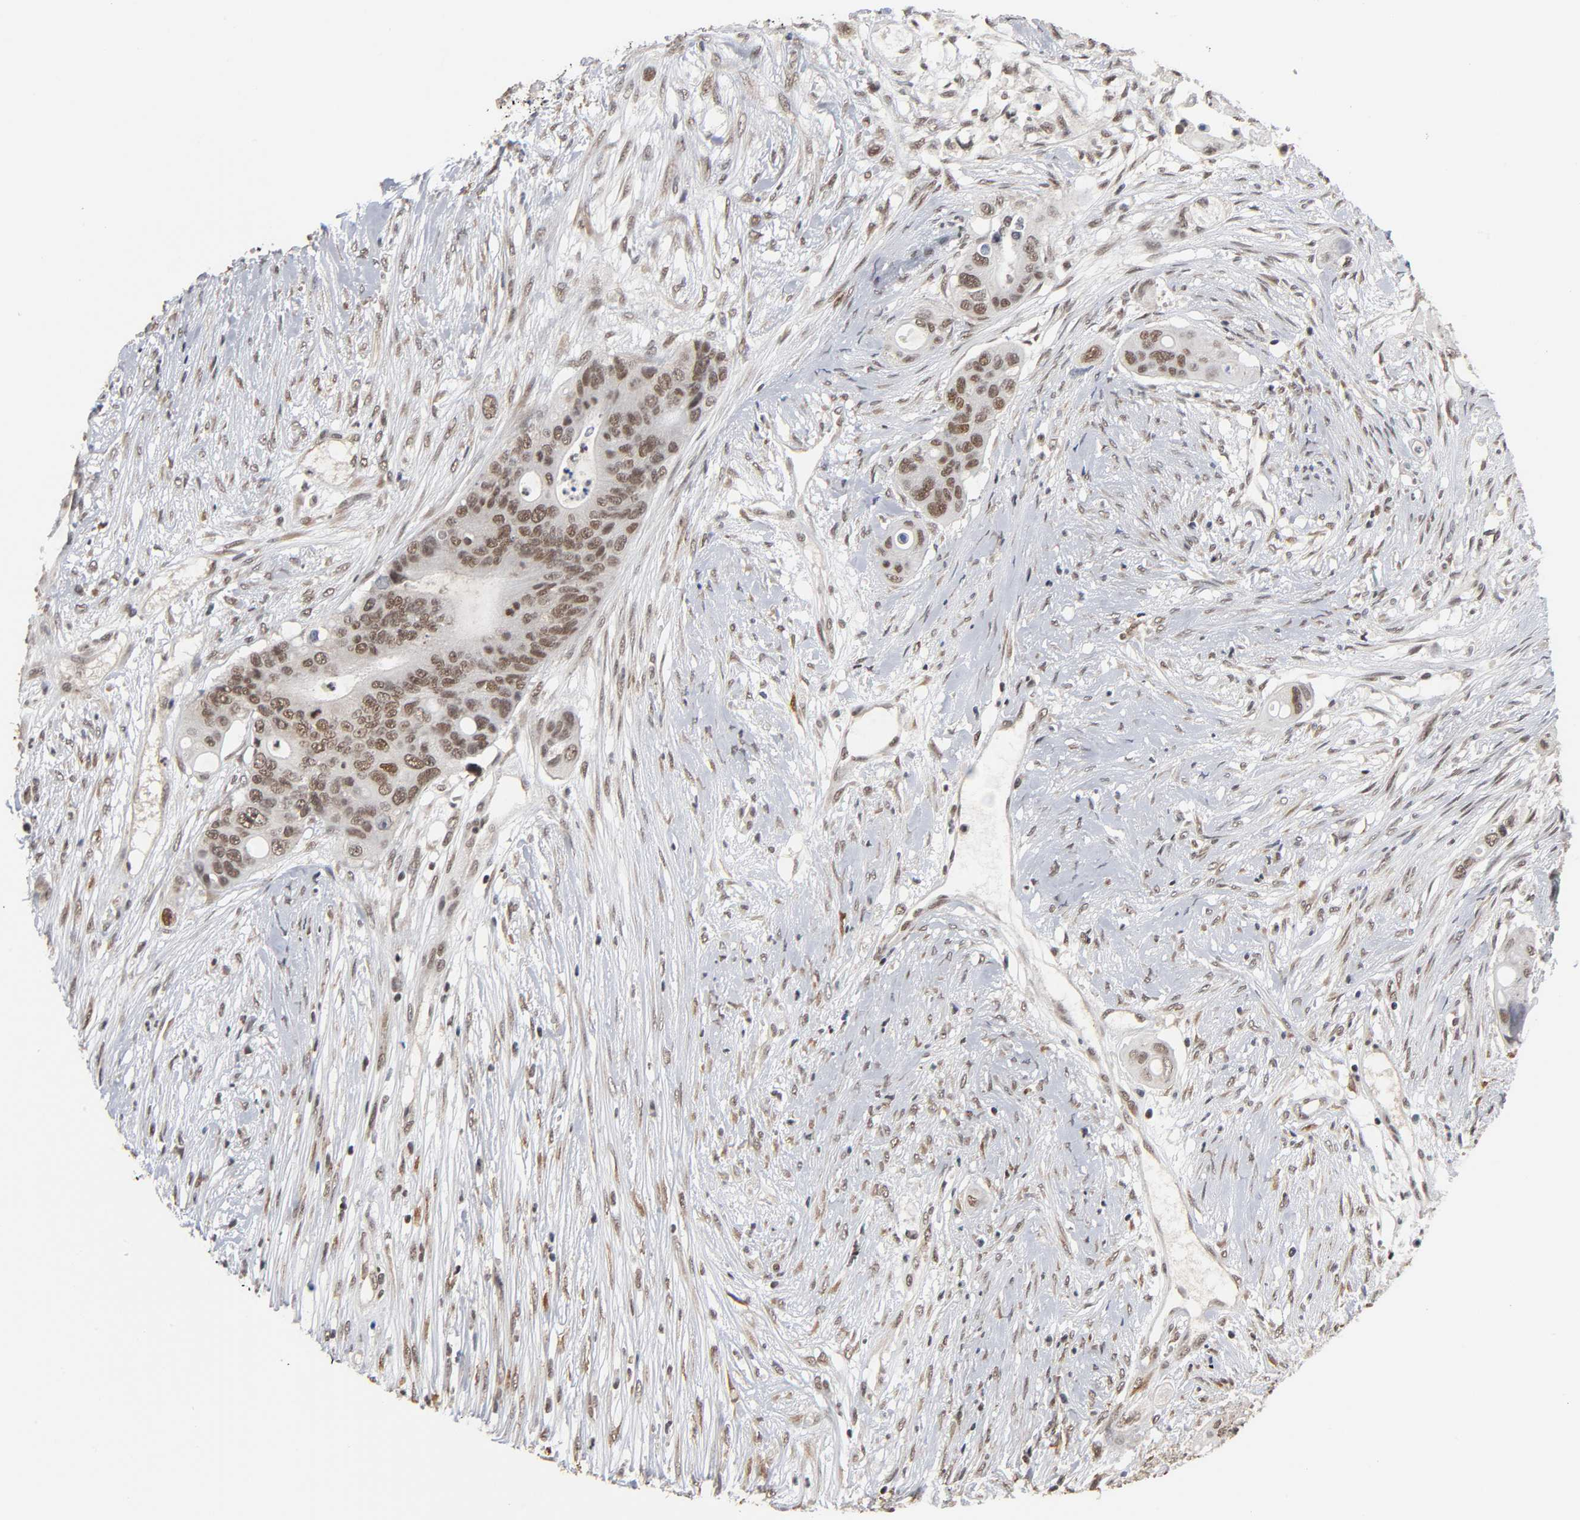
{"staining": {"intensity": "moderate", "quantity": ">75%", "location": "cytoplasmic/membranous,nuclear"}, "tissue": "colorectal cancer", "cell_type": "Tumor cells", "image_type": "cancer", "snomed": [{"axis": "morphology", "description": "Adenocarcinoma, NOS"}, {"axis": "topography", "description": "Colon"}], "caption": "A brown stain highlights moderate cytoplasmic/membranous and nuclear staining of a protein in adenocarcinoma (colorectal) tumor cells.", "gene": "ZNF384", "patient": {"sex": "female", "age": 57}}